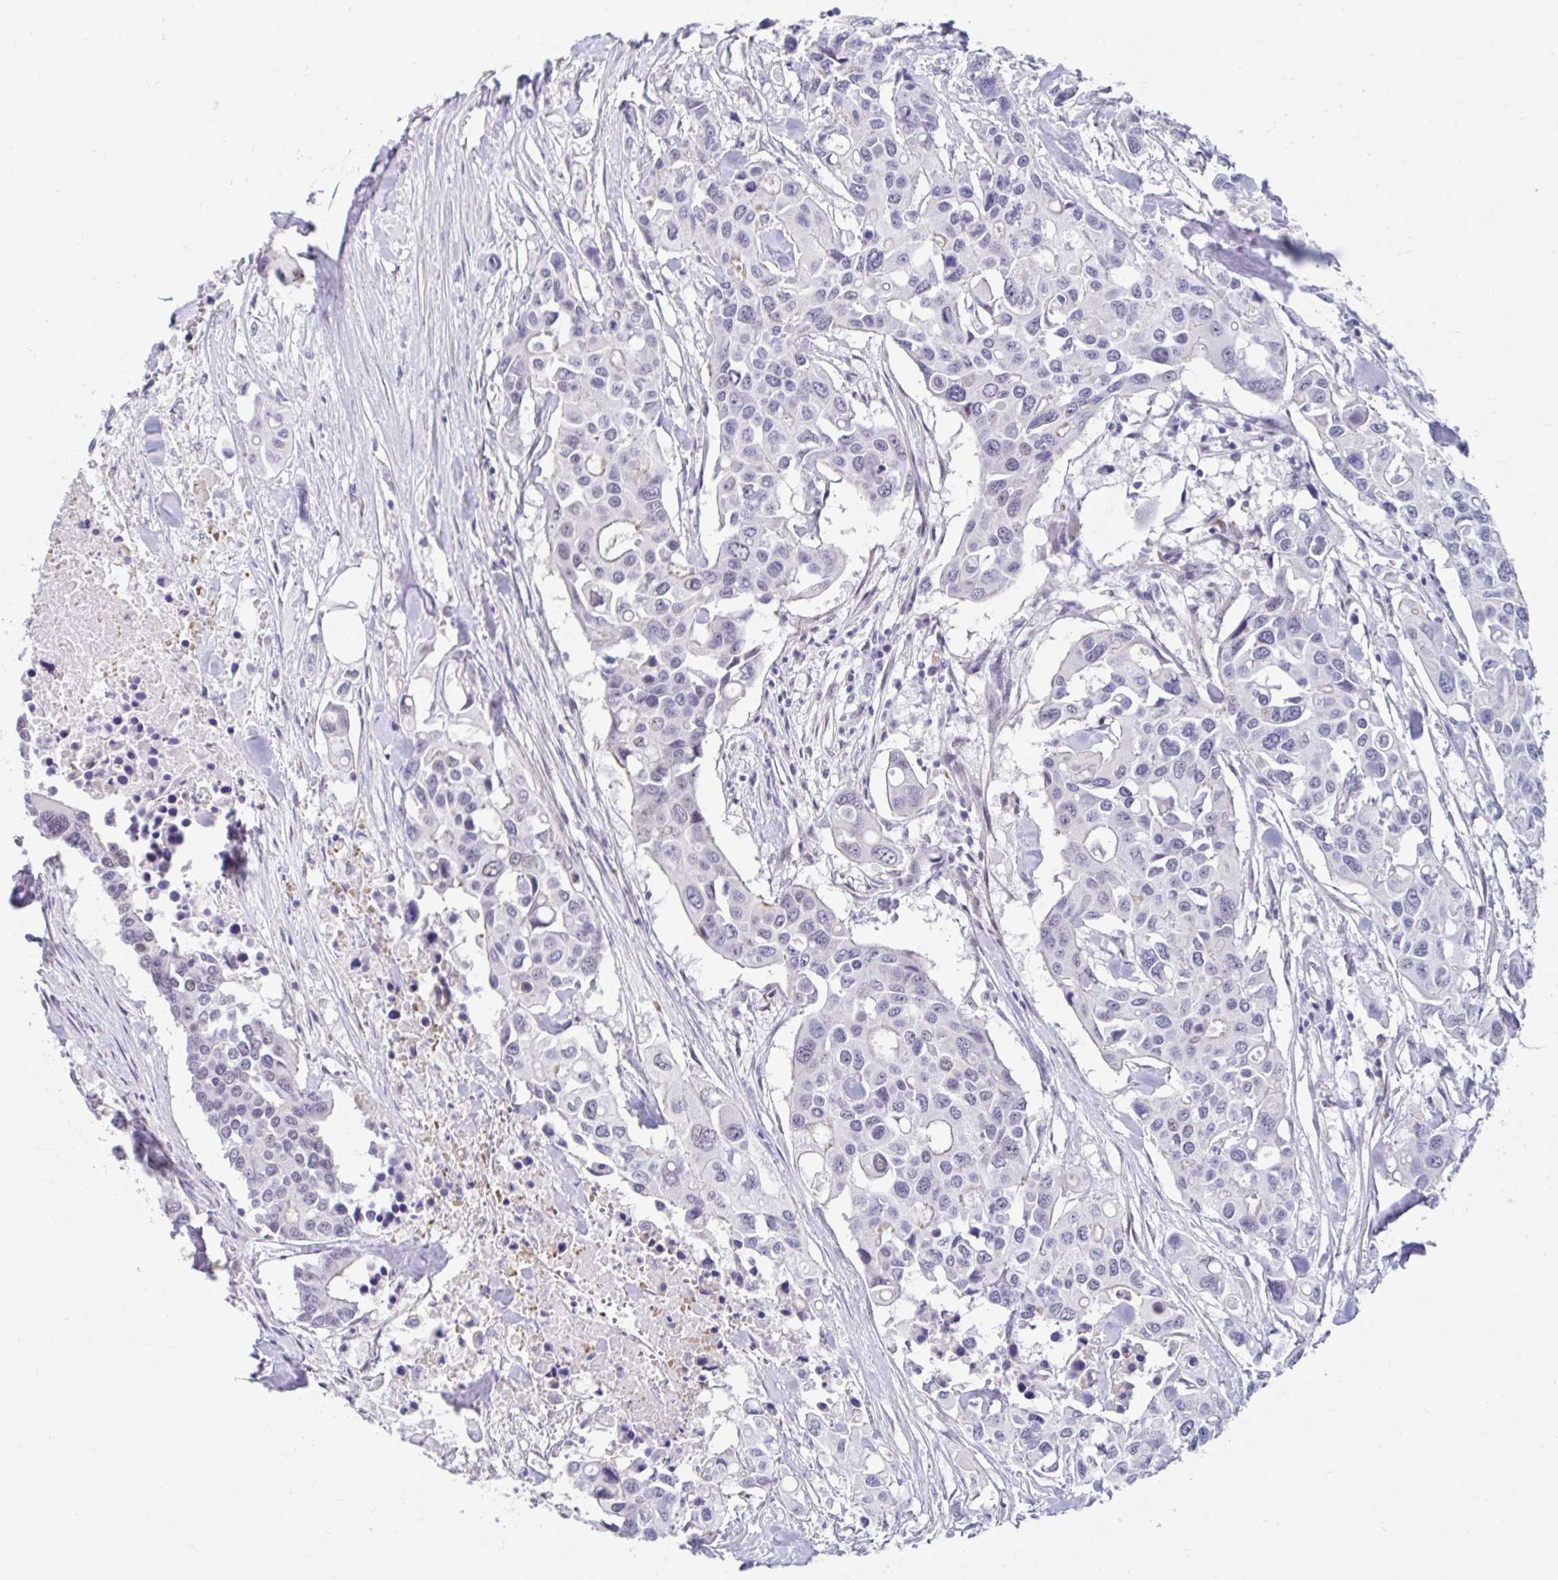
{"staining": {"intensity": "negative", "quantity": "none", "location": "none"}, "tissue": "colorectal cancer", "cell_type": "Tumor cells", "image_type": "cancer", "snomed": [{"axis": "morphology", "description": "Adenocarcinoma, NOS"}, {"axis": "topography", "description": "Colon"}], "caption": "This is an immunohistochemistry histopathology image of colorectal adenocarcinoma. There is no expression in tumor cells.", "gene": "DCAF17", "patient": {"sex": "male", "age": 77}}